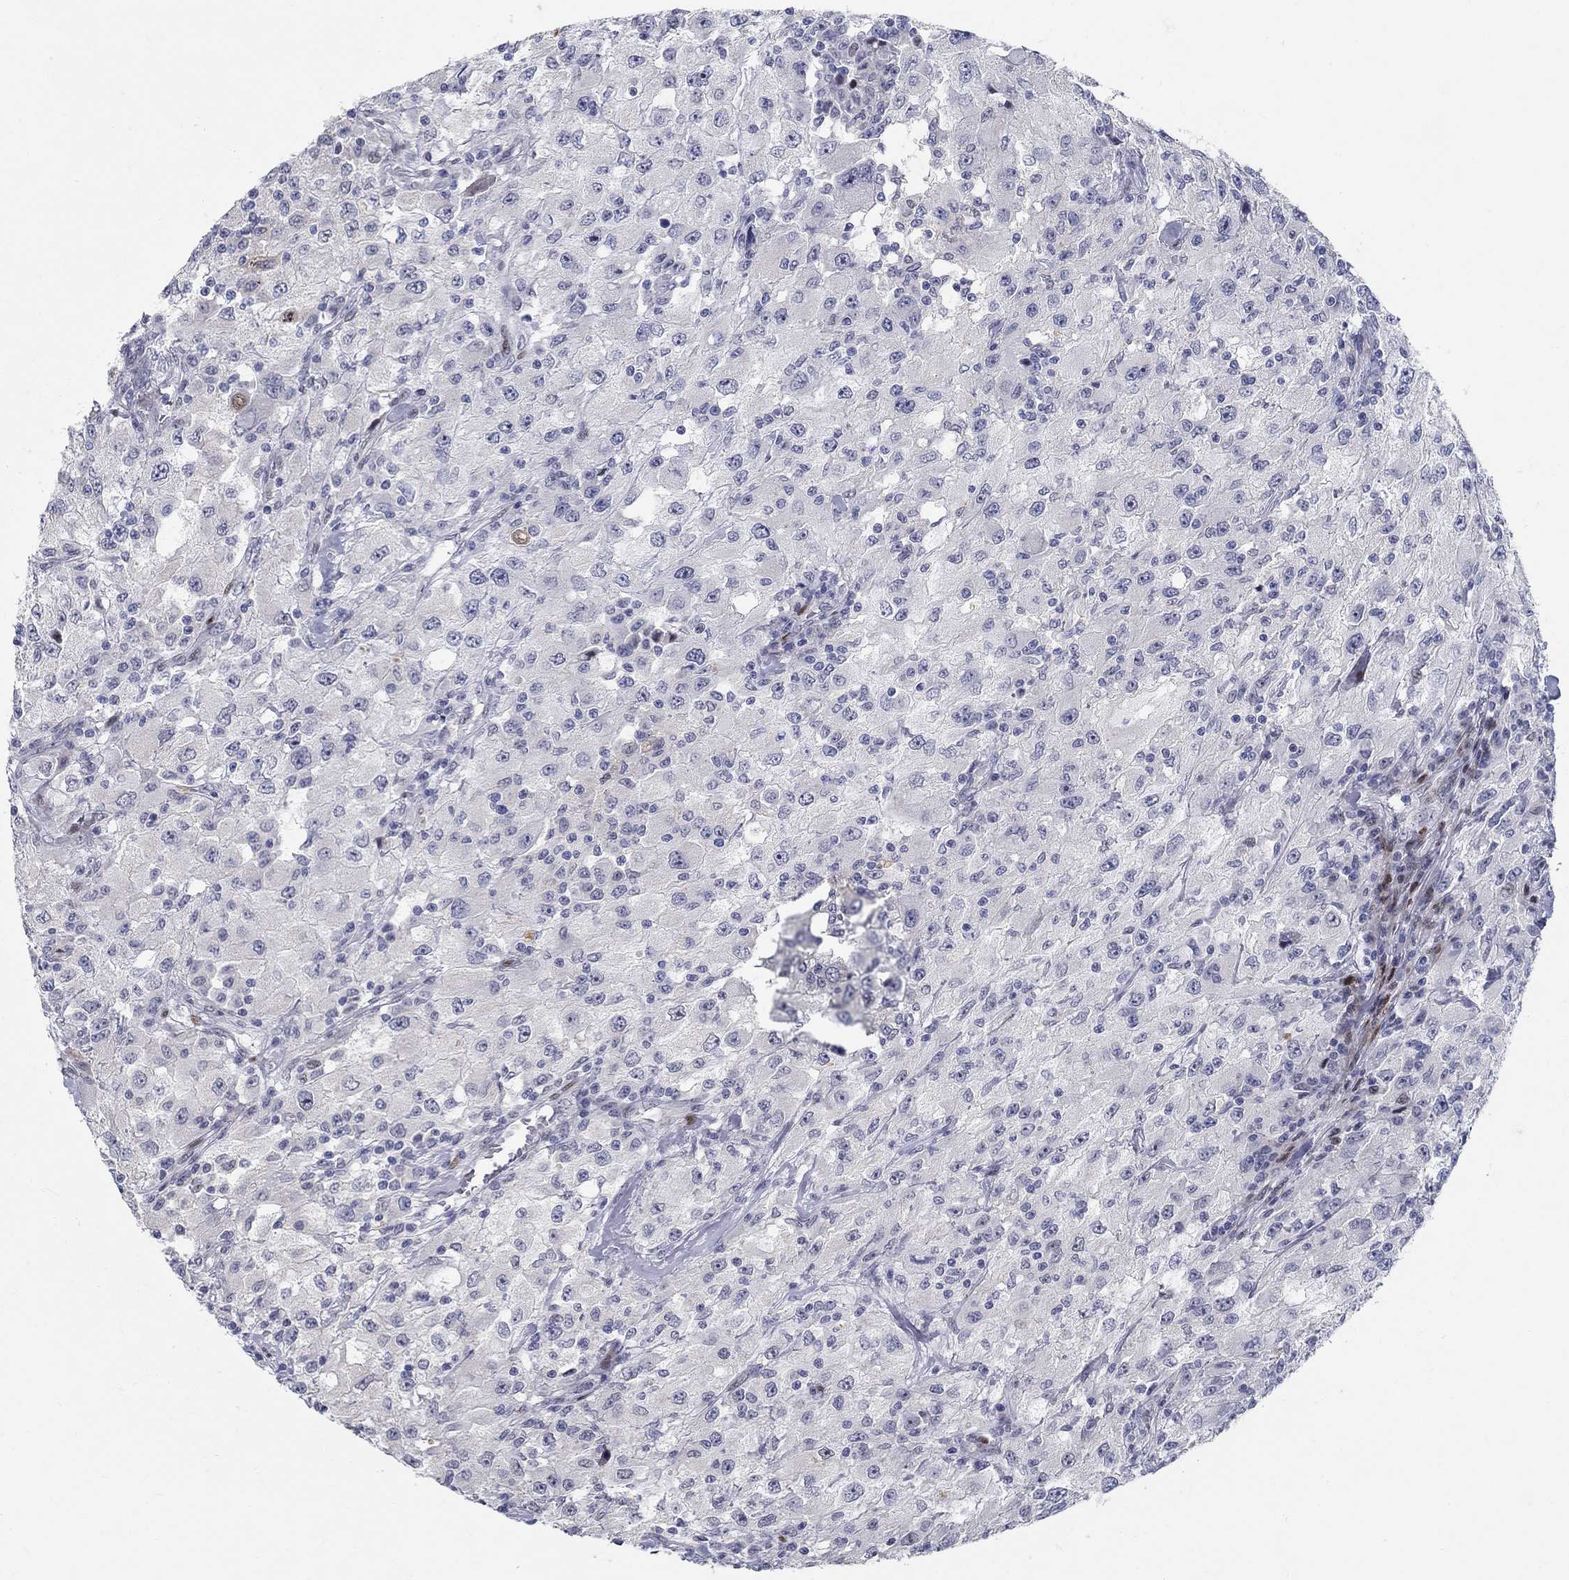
{"staining": {"intensity": "negative", "quantity": "none", "location": "none"}, "tissue": "renal cancer", "cell_type": "Tumor cells", "image_type": "cancer", "snomed": [{"axis": "morphology", "description": "Adenocarcinoma, NOS"}, {"axis": "topography", "description": "Kidney"}], "caption": "The micrograph shows no staining of tumor cells in adenocarcinoma (renal).", "gene": "RAPGEF5", "patient": {"sex": "female", "age": 67}}